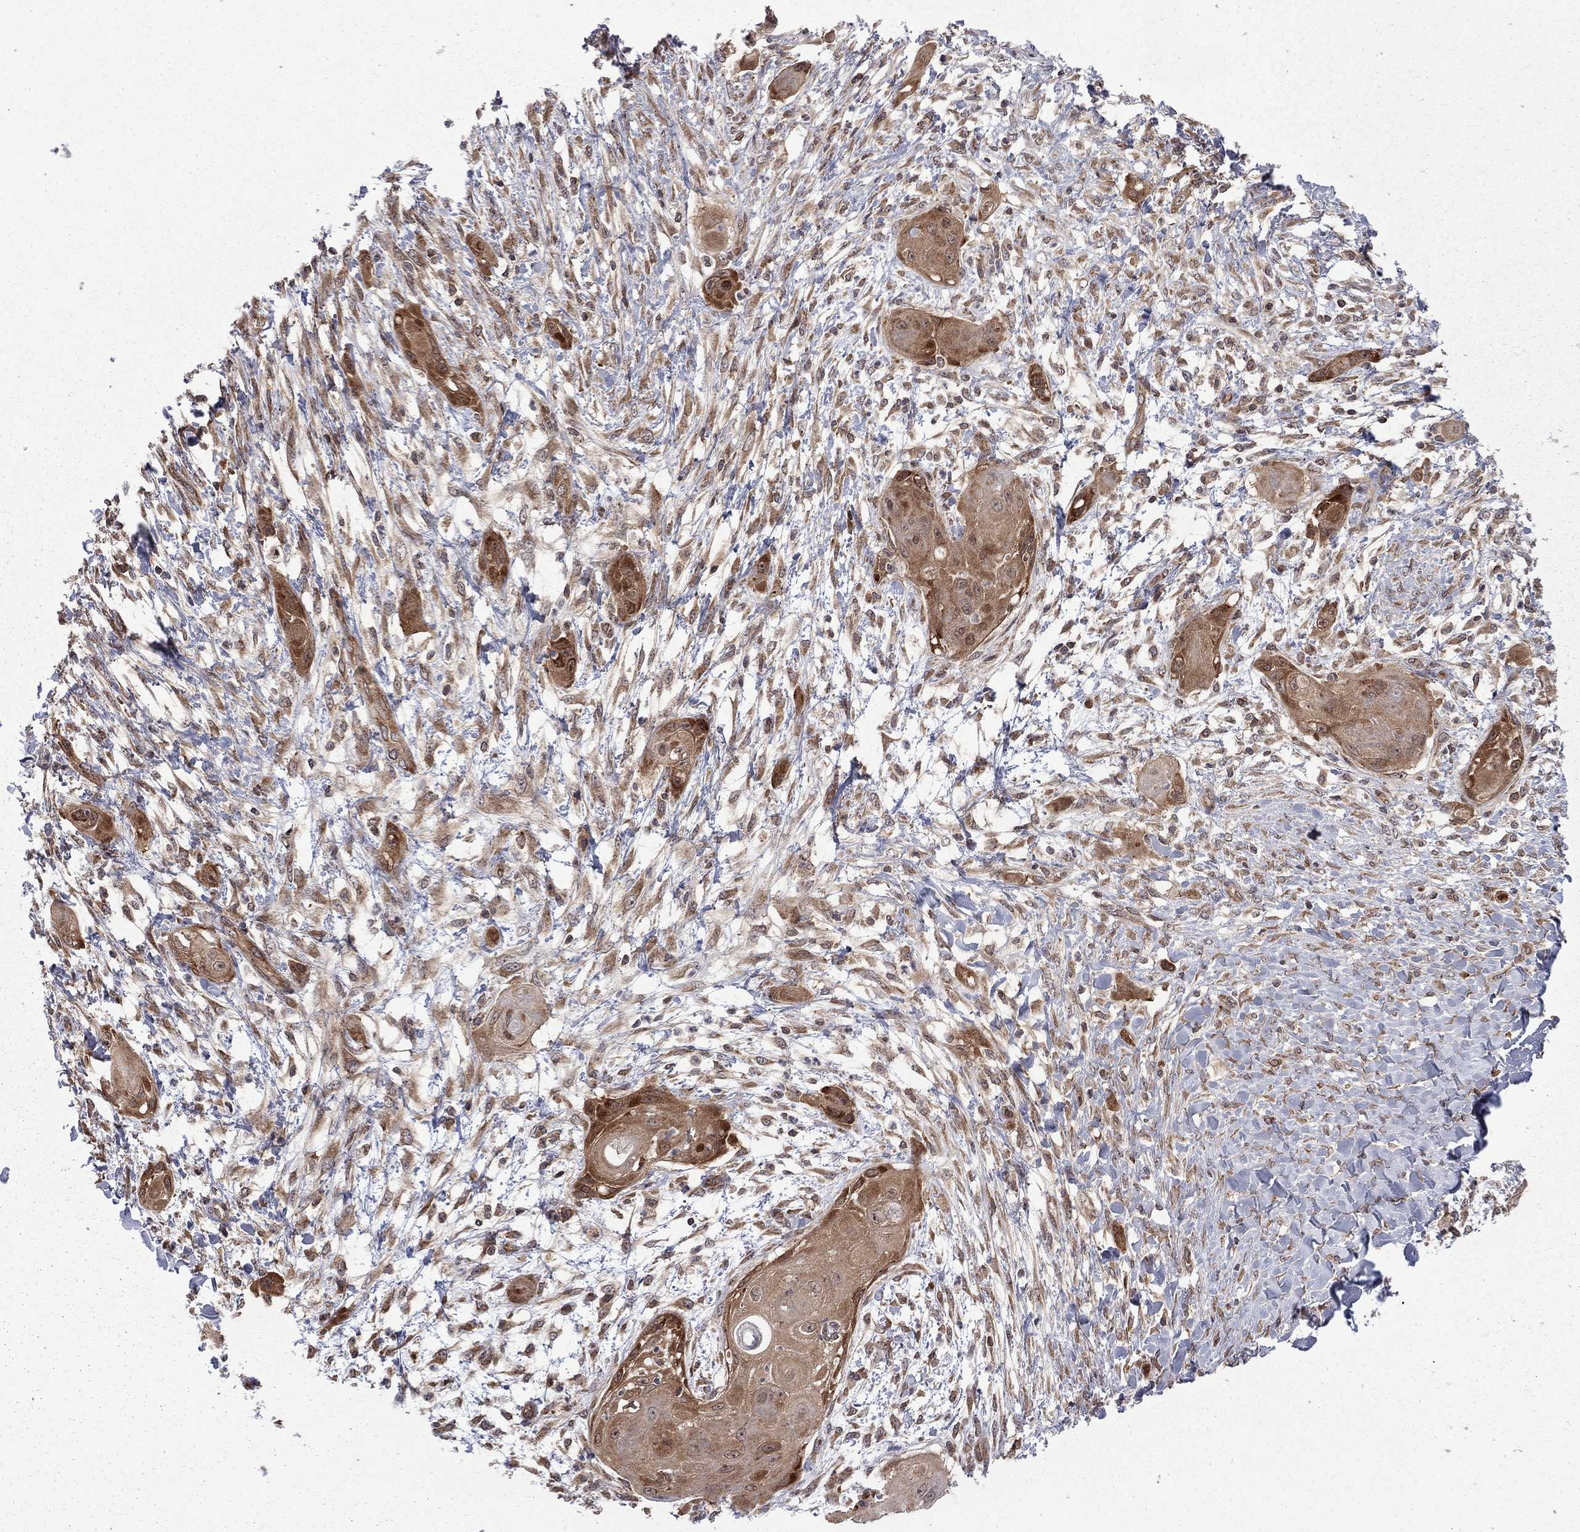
{"staining": {"intensity": "moderate", "quantity": ">75%", "location": "cytoplasmic/membranous"}, "tissue": "skin cancer", "cell_type": "Tumor cells", "image_type": "cancer", "snomed": [{"axis": "morphology", "description": "Squamous cell carcinoma, NOS"}, {"axis": "topography", "description": "Skin"}], "caption": "A photomicrograph of human skin squamous cell carcinoma stained for a protein demonstrates moderate cytoplasmic/membranous brown staining in tumor cells. (DAB (3,3'-diaminobenzidine) IHC with brightfield microscopy, high magnification).", "gene": "NAA50", "patient": {"sex": "male", "age": 62}}